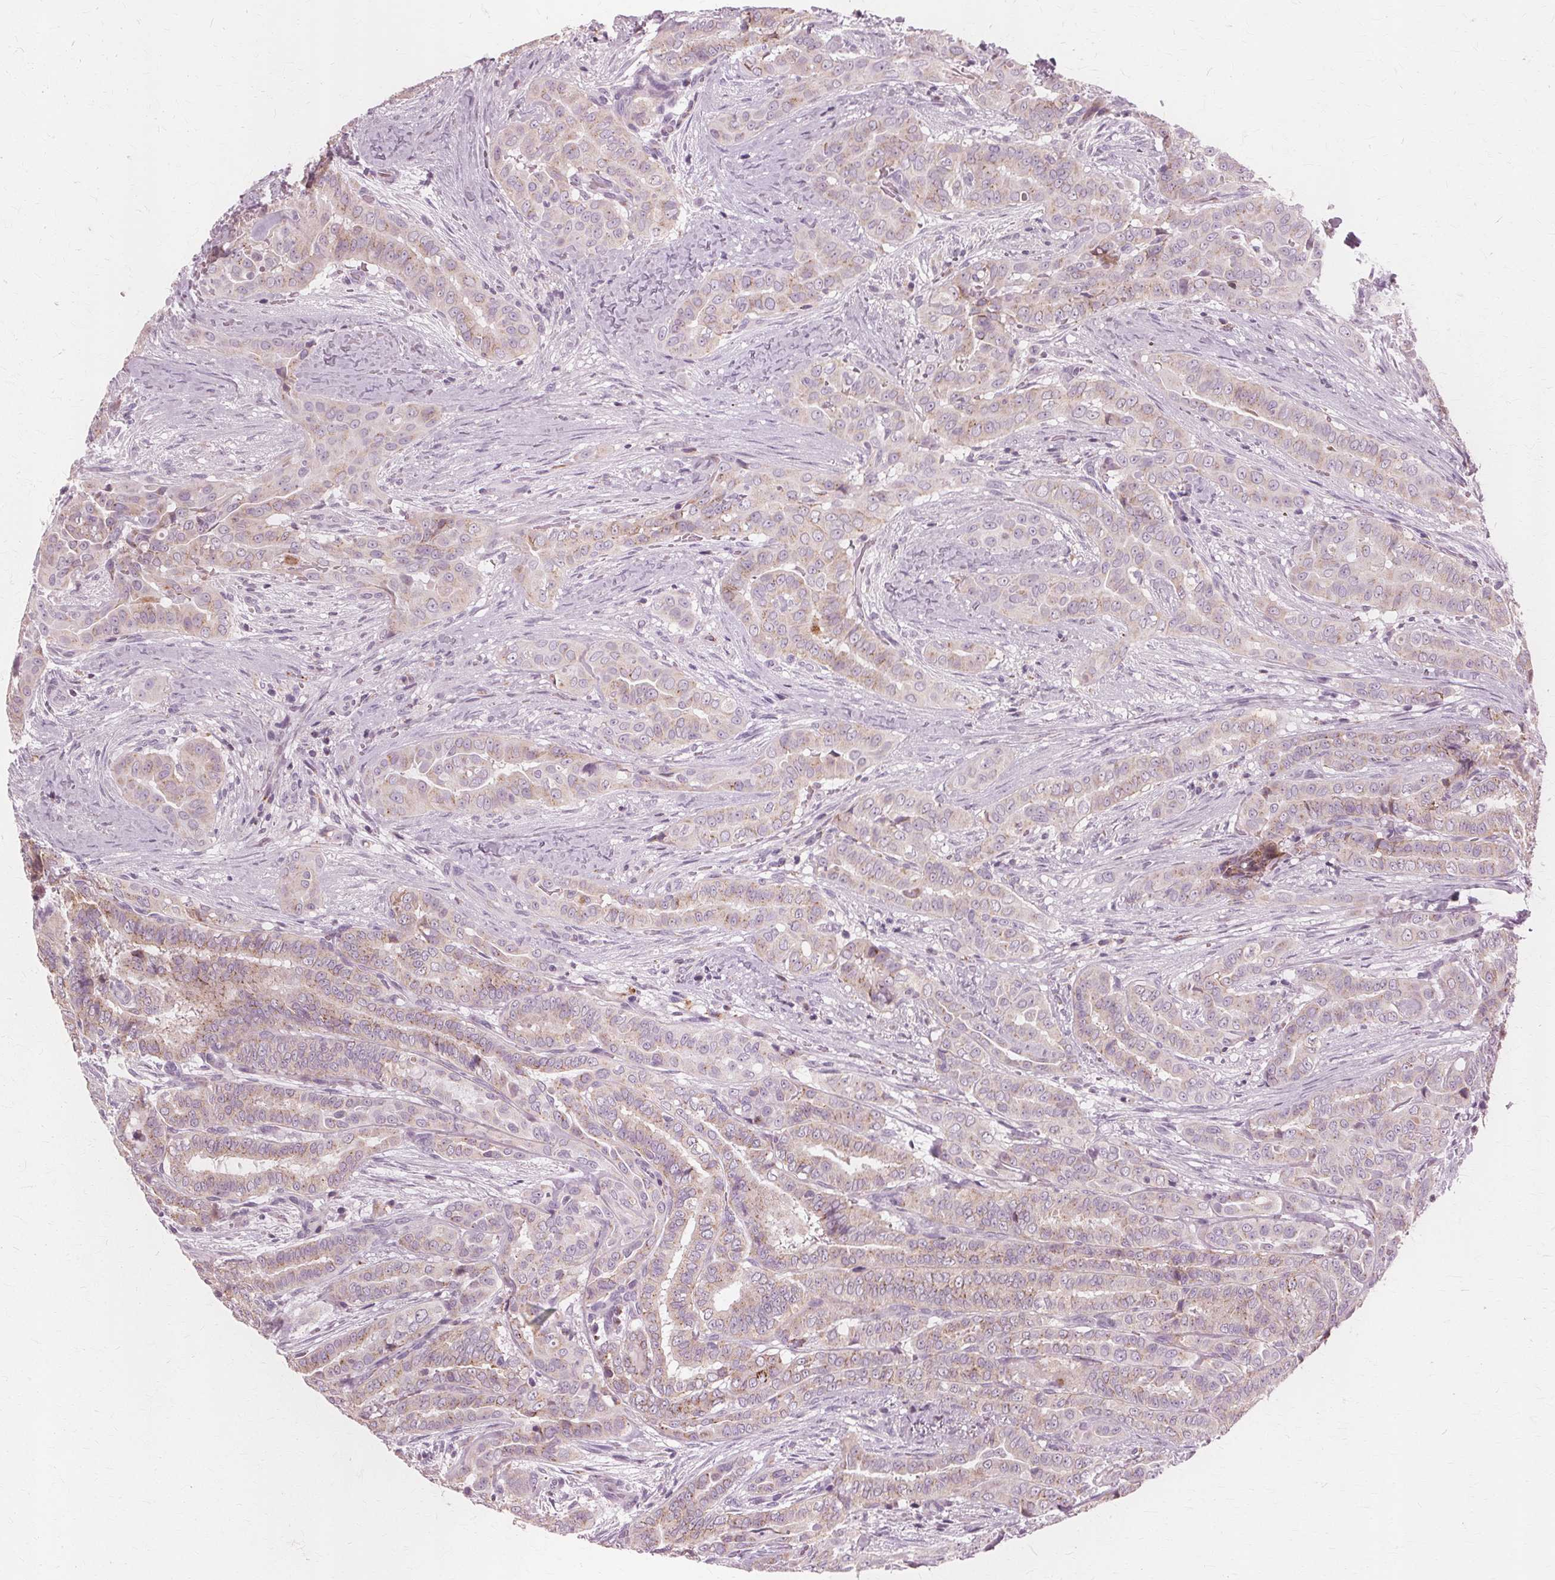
{"staining": {"intensity": "weak", "quantity": ">75%", "location": "cytoplasmic/membranous"}, "tissue": "thyroid cancer", "cell_type": "Tumor cells", "image_type": "cancer", "snomed": [{"axis": "morphology", "description": "Papillary adenocarcinoma, NOS"}, {"axis": "morphology", "description": "Papillary adenoma metastatic"}, {"axis": "topography", "description": "Thyroid gland"}], "caption": "Protein analysis of papillary adenoma metastatic (thyroid) tissue exhibits weak cytoplasmic/membranous staining in approximately >75% of tumor cells.", "gene": "DNASE2", "patient": {"sex": "female", "age": 50}}